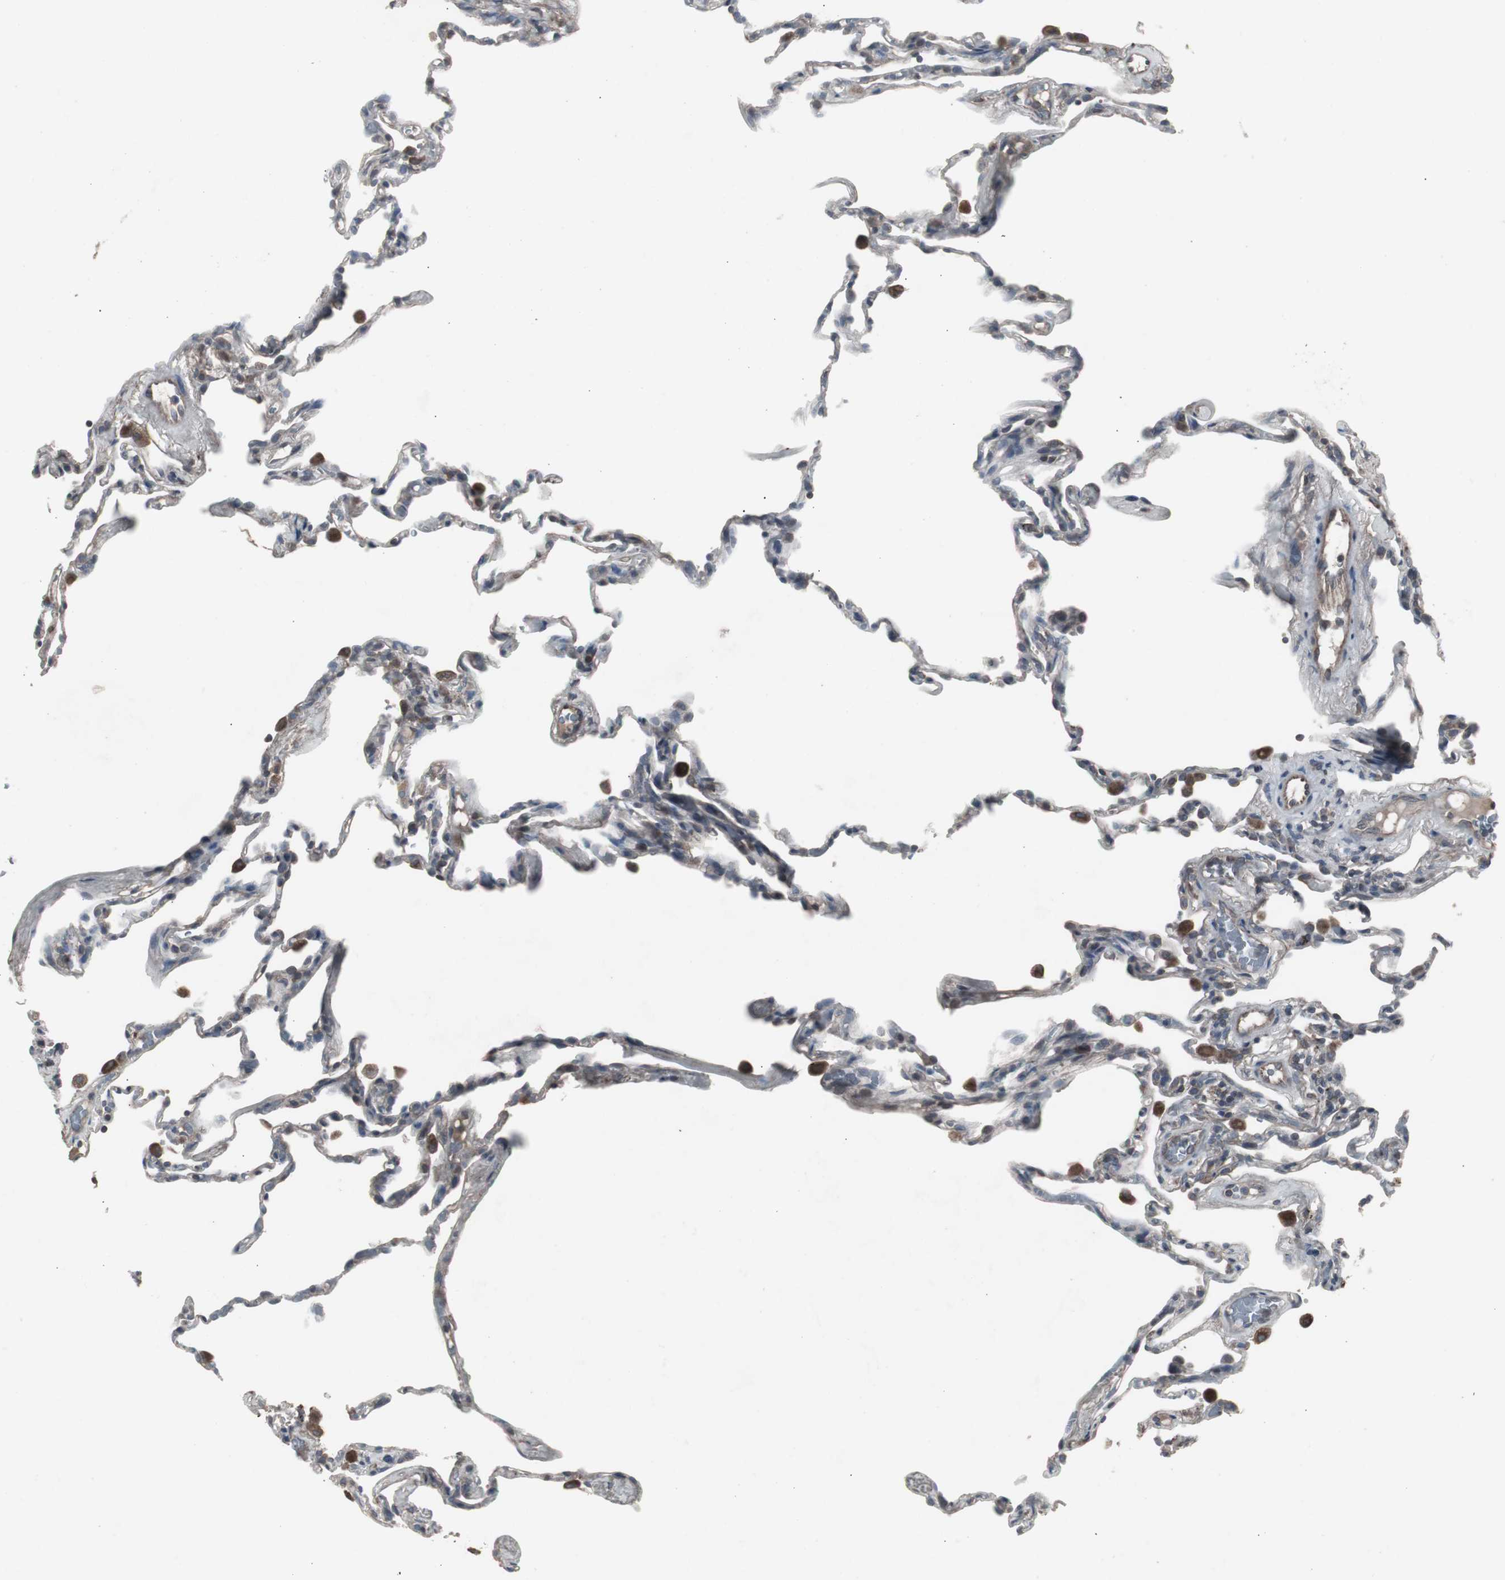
{"staining": {"intensity": "negative", "quantity": "none", "location": "none"}, "tissue": "lung", "cell_type": "Alveolar cells", "image_type": "normal", "snomed": [{"axis": "morphology", "description": "Normal tissue, NOS"}, {"axis": "topography", "description": "Lung"}], "caption": "IHC image of normal human lung stained for a protein (brown), which displays no positivity in alveolar cells. (DAB immunohistochemistry (IHC), high magnification).", "gene": "SSTR2", "patient": {"sex": "male", "age": 59}}